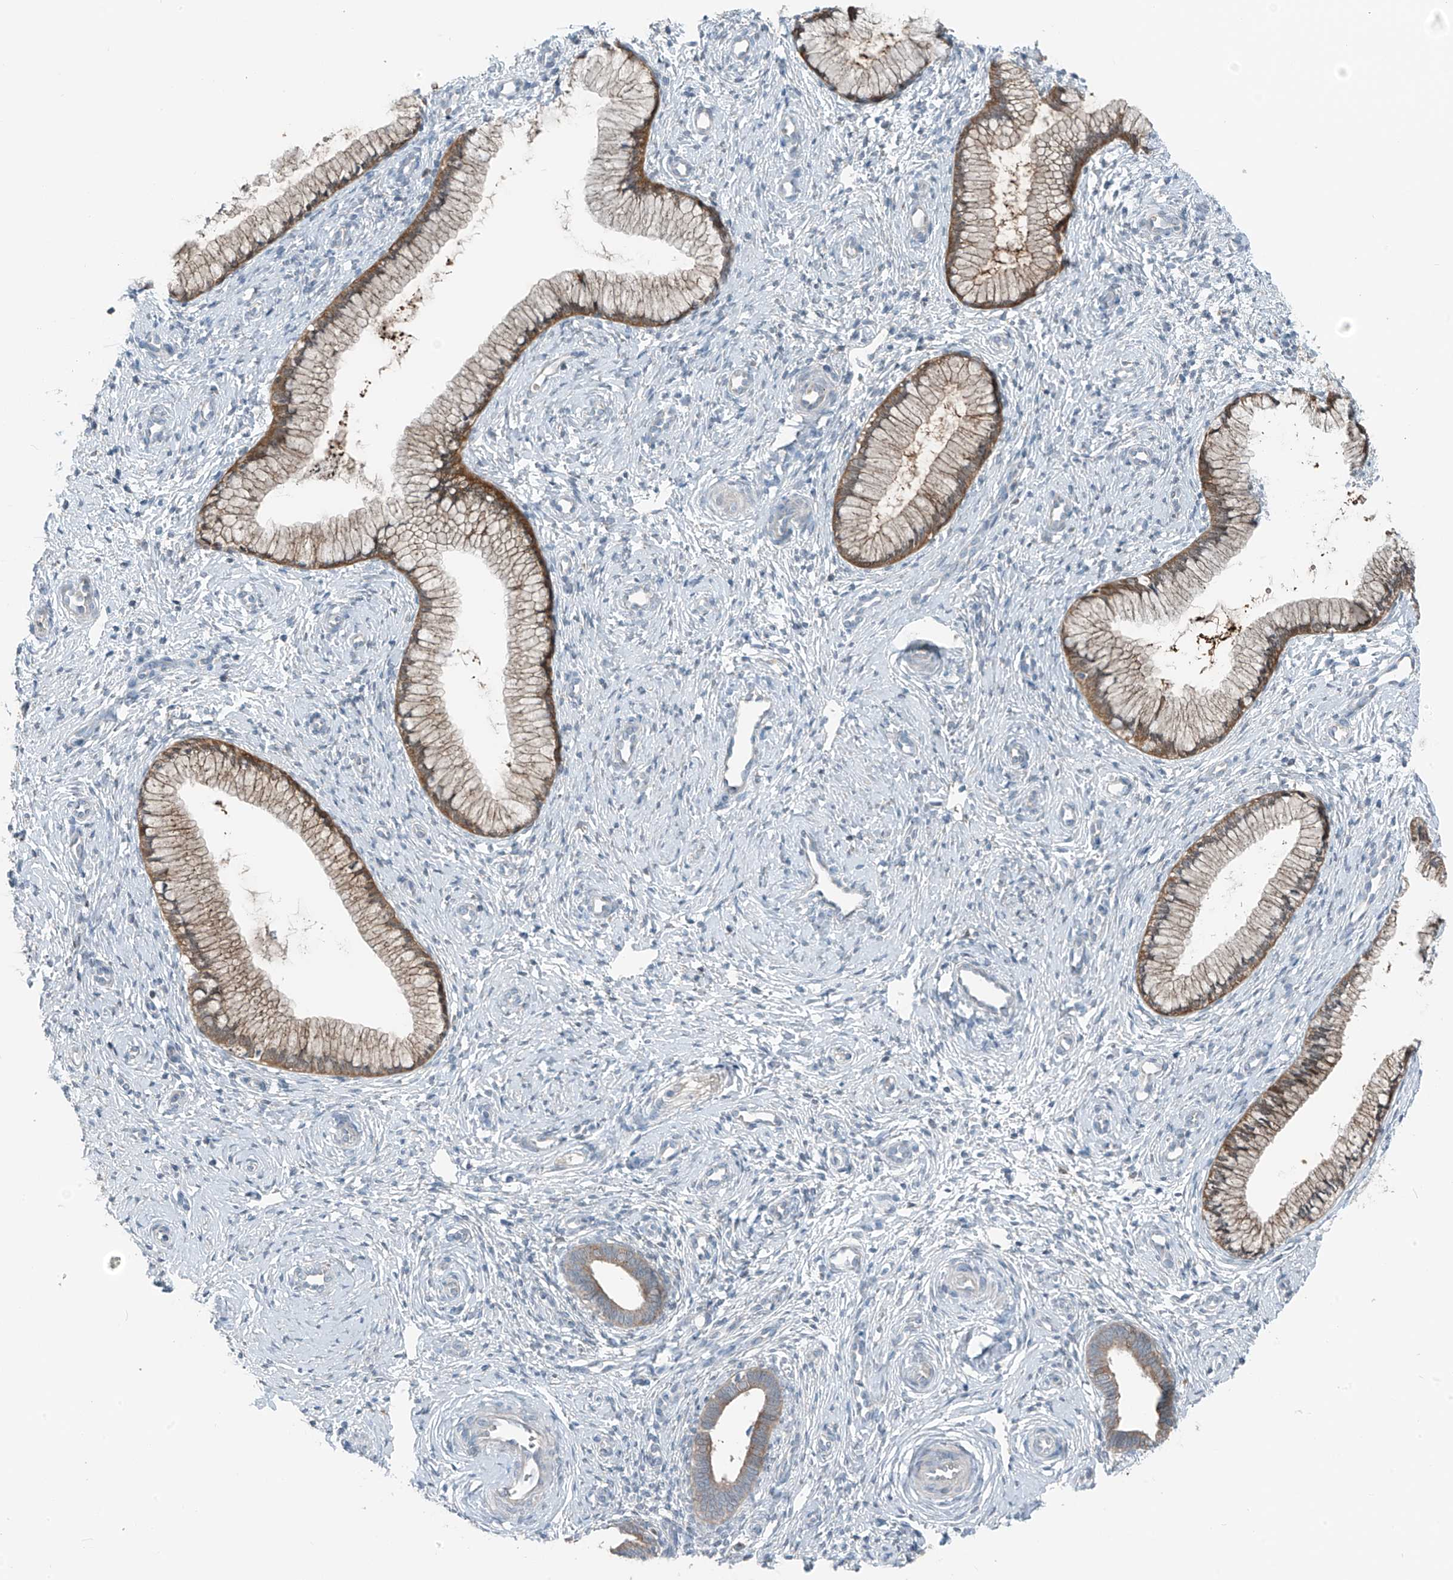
{"staining": {"intensity": "moderate", "quantity": "25%-75%", "location": "cytoplasmic/membranous"}, "tissue": "cervix", "cell_type": "Glandular cells", "image_type": "normal", "snomed": [{"axis": "morphology", "description": "Normal tissue, NOS"}, {"axis": "topography", "description": "Cervix"}], "caption": "Human cervix stained for a protein (brown) exhibits moderate cytoplasmic/membranous positive staining in approximately 25%-75% of glandular cells.", "gene": "SLC12A6", "patient": {"sex": "female", "age": 27}}